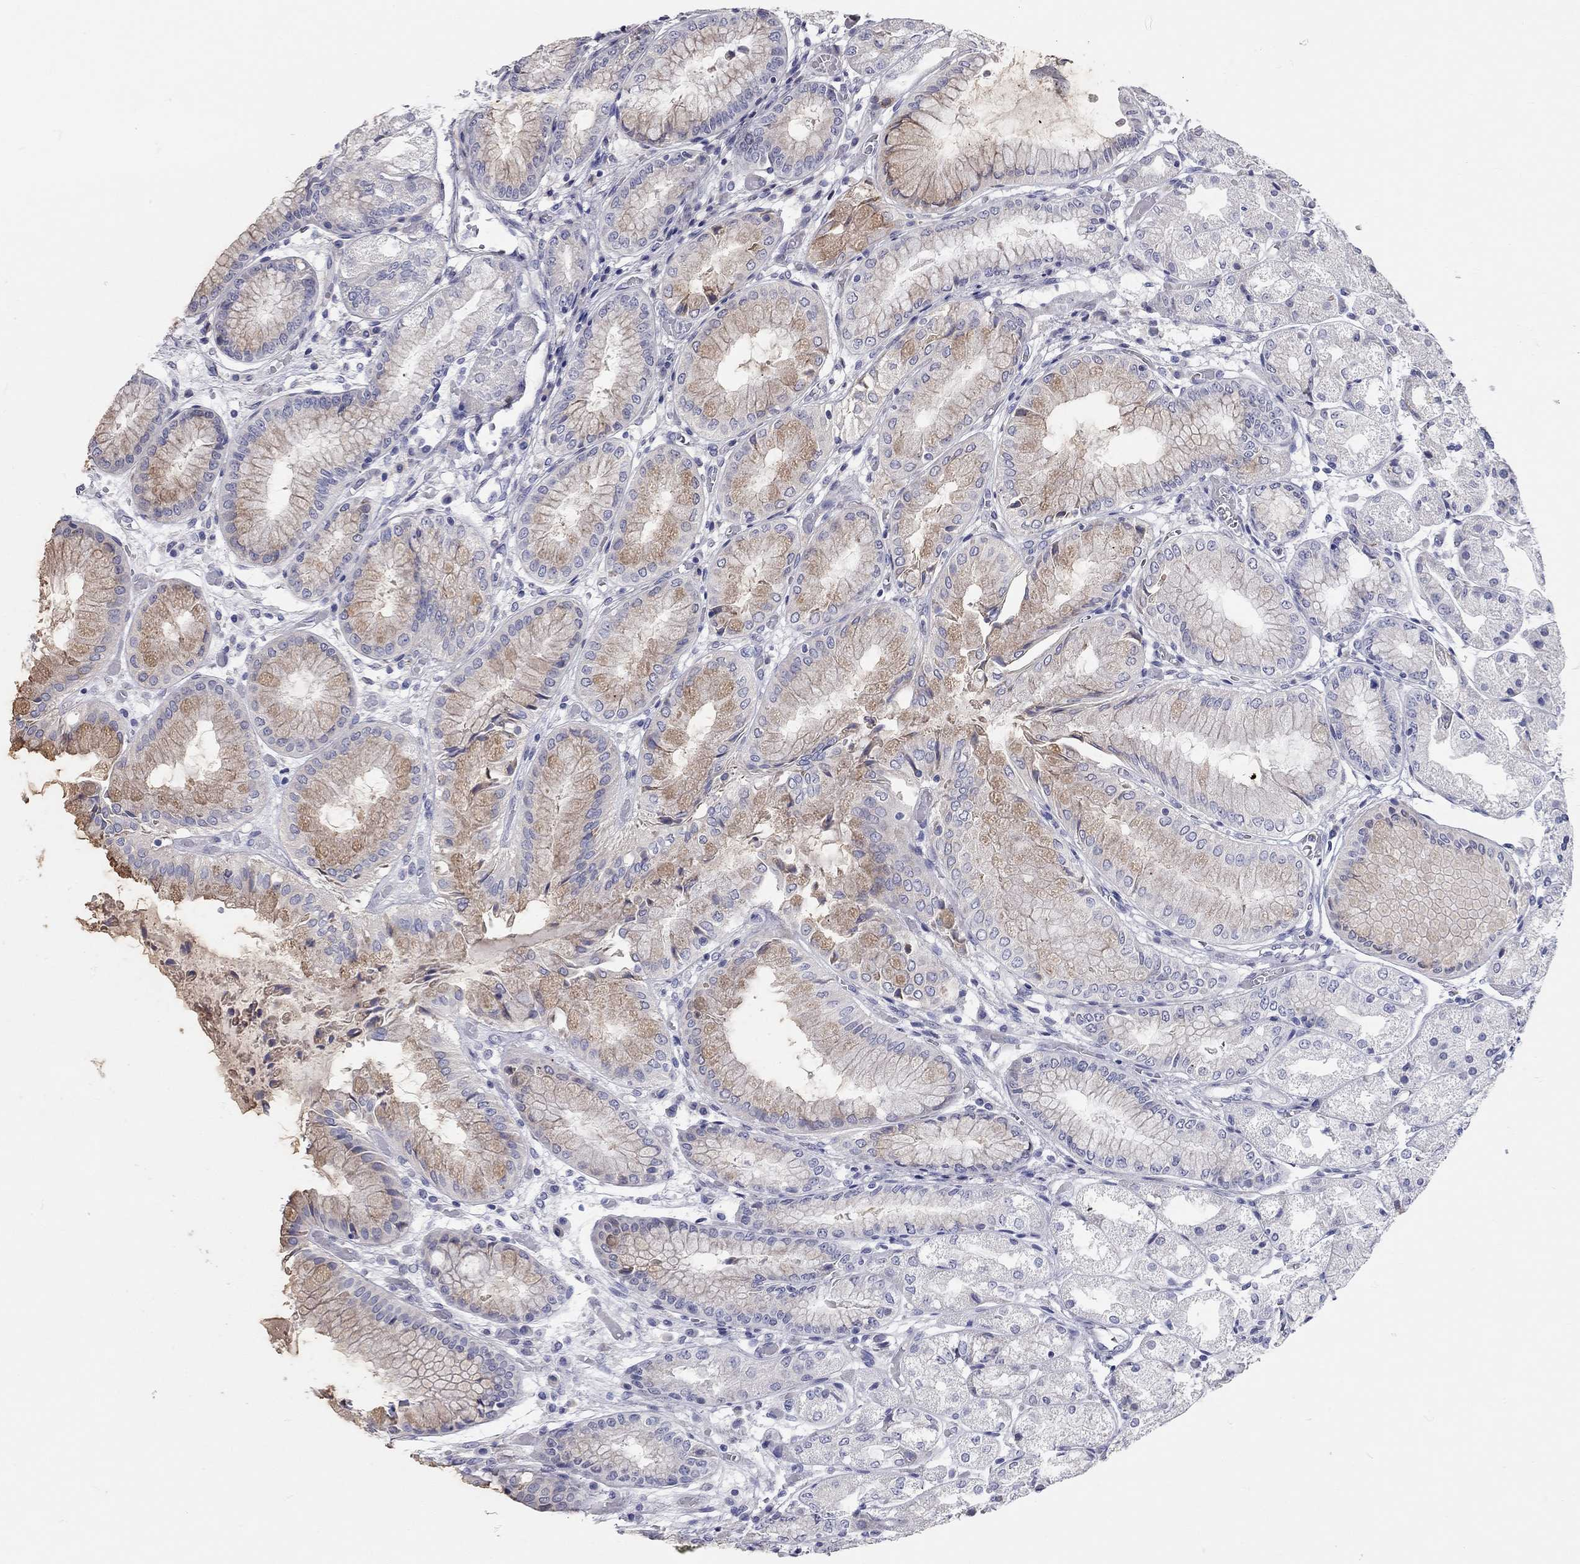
{"staining": {"intensity": "moderate", "quantity": "<25%", "location": "cytoplasmic/membranous"}, "tissue": "stomach", "cell_type": "Glandular cells", "image_type": "normal", "snomed": [{"axis": "morphology", "description": "Normal tissue, NOS"}, {"axis": "topography", "description": "Stomach, upper"}], "caption": "DAB immunohistochemical staining of normal human stomach shows moderate cytoplasmic/membranous protein staining in approximately <25% of glandular cells. (DAB (3,3'-diaminobenzidine) IHC with brightfield microscopy, high magnification).", "gene": "XAGE2", "patient": {"sex": "male", "age": 72}}